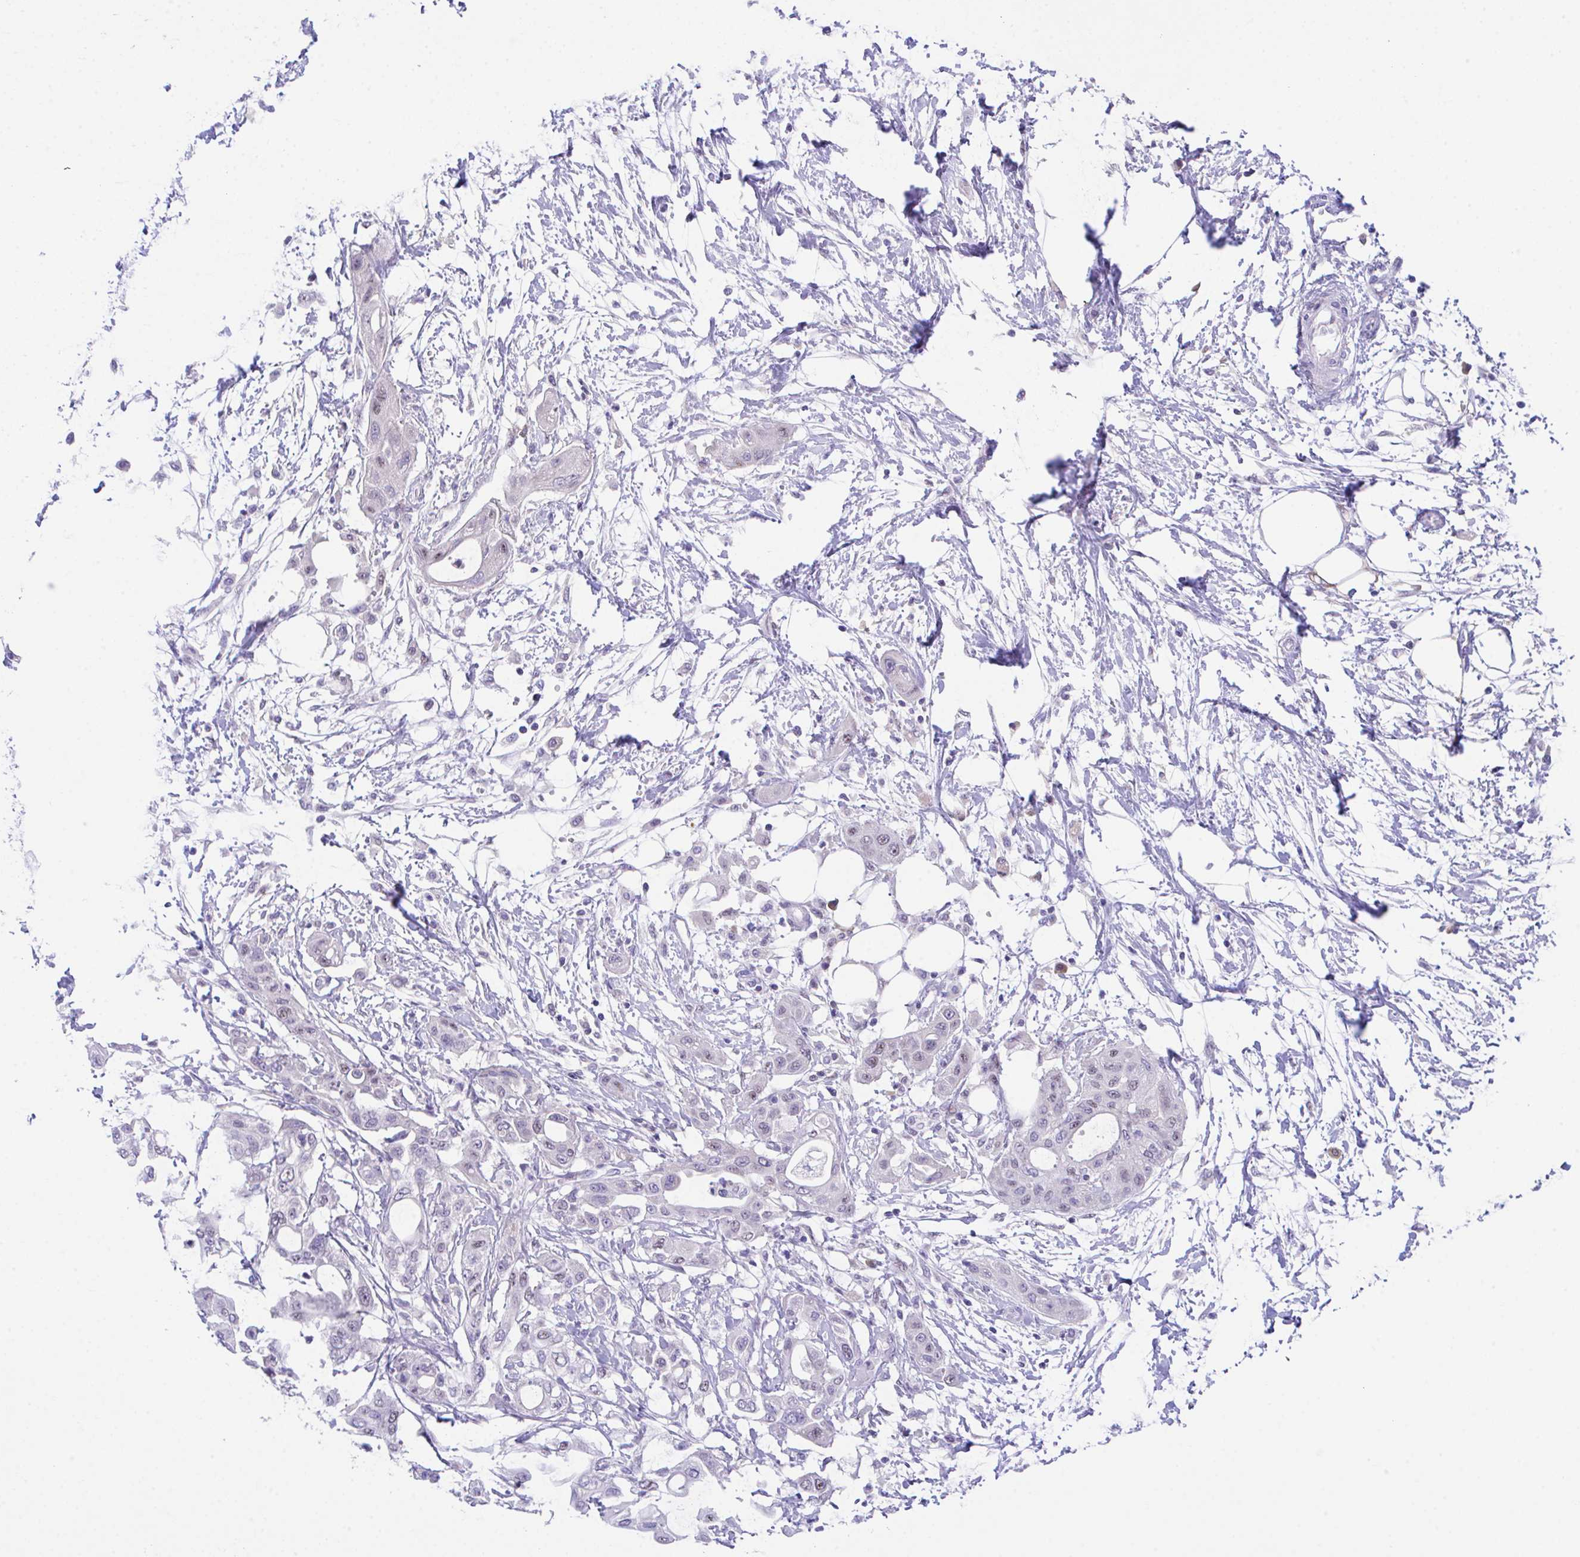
{"staining": {"intensity": "weak", "quantity": "<25%", "location": "nuclear"}, "tissue": "pancreatic cancer", "cell_type": "Tumor cells", "image_type": "cancer", "snomed": [{"axis": "morphology", "description": "Adenocarcinoma, NOS"}, {"axis": "topography", "description": "Pancreas"}], "caption": "Immunohistochemistry micrograph of neoplastic tissue: human pancreatic adenocarcinoma stained with DAB (3,3'-diaminobenzidine) shows no significant protein staining in tumor cells.", "gene": "HOXB4", "patient": {"sex": "male", "age": 68}}